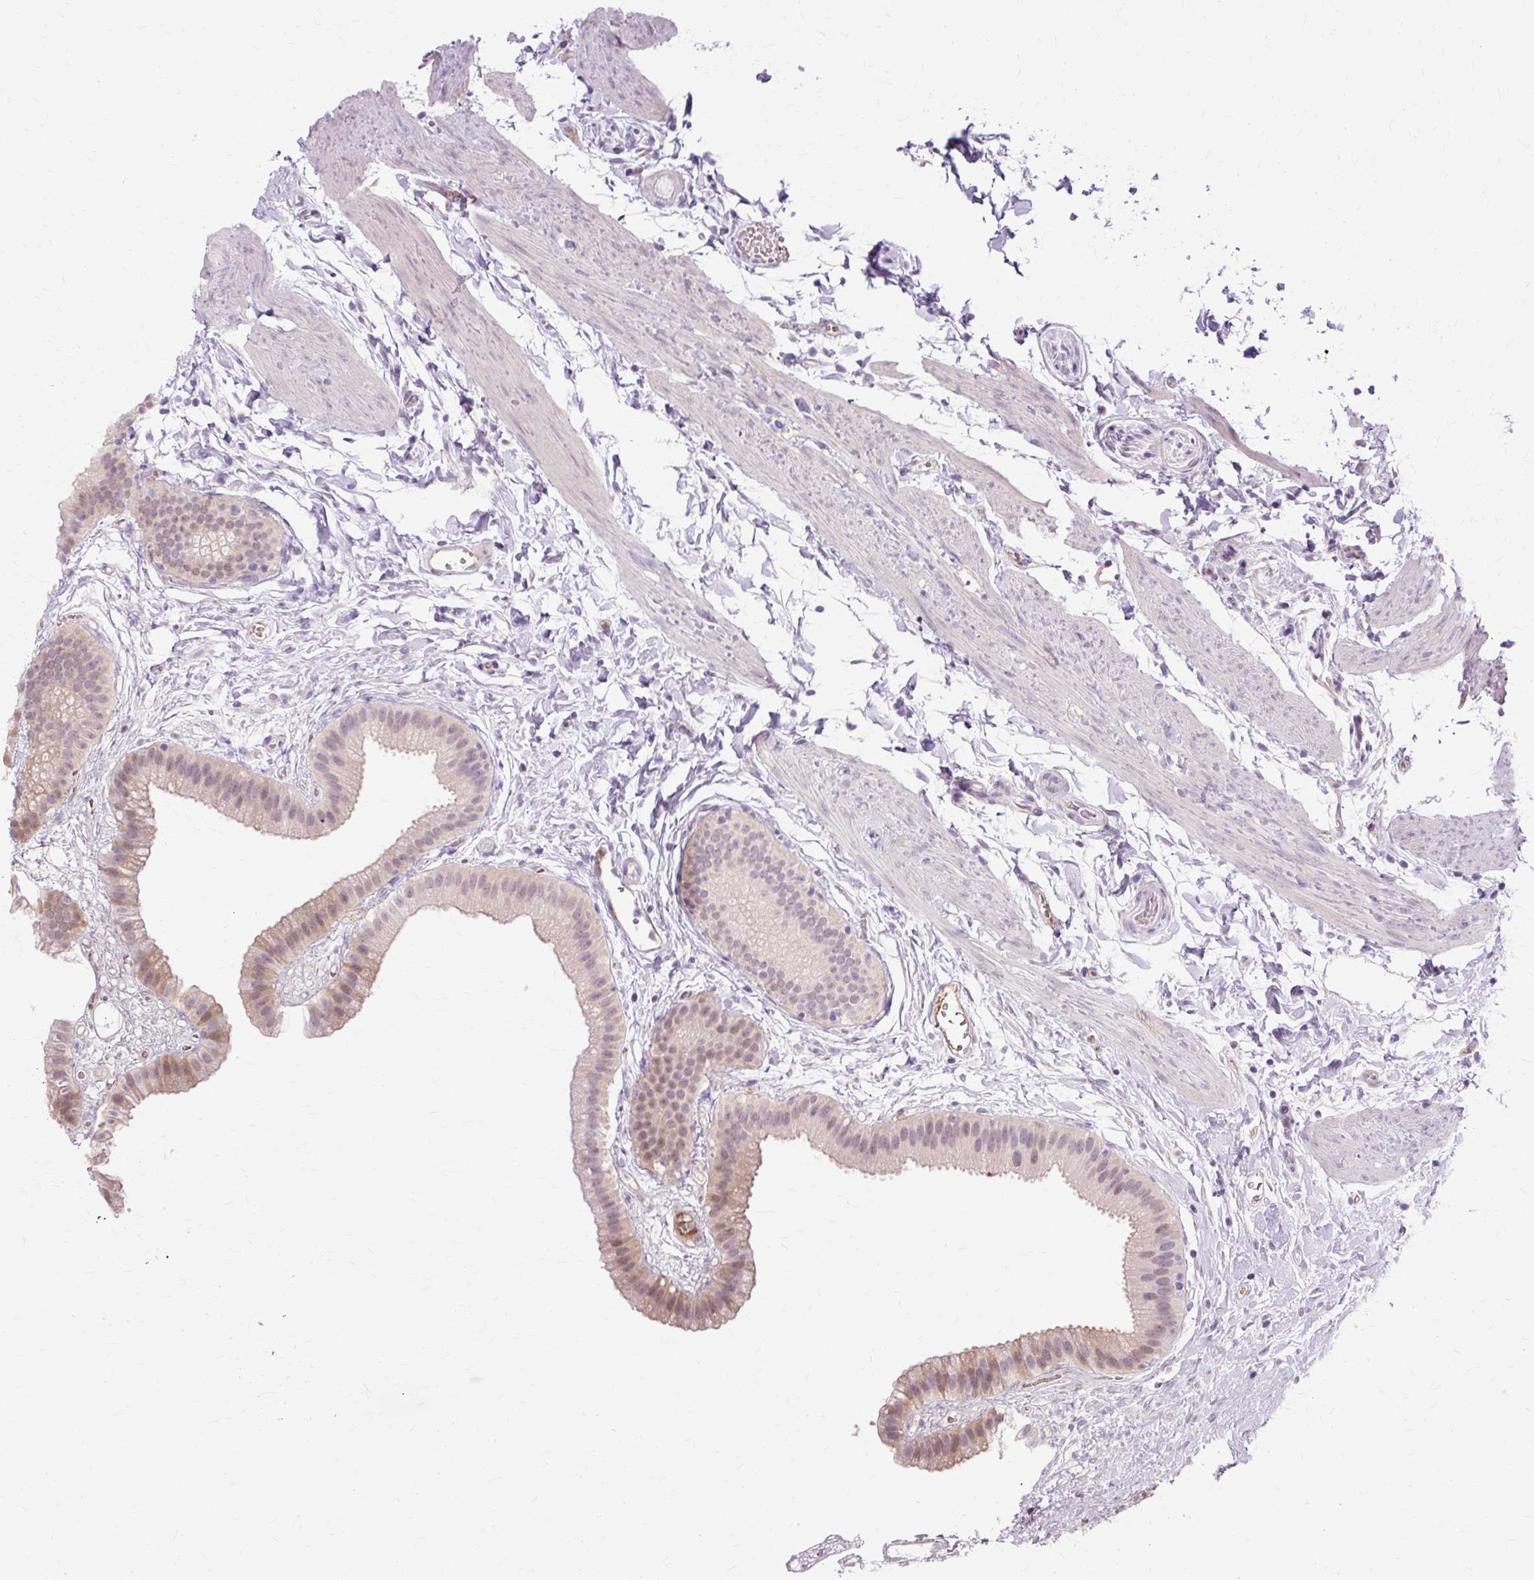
{"staining": {"intensity": "weak", "quantity": "25%-75%", "location": "cytoplasmic/membranous,nuclear"}, "tissue": "gallbladder", "cell_type": "Glandular cells", "image_type": "normal", "snomed": [{"axis": "morphology", "description": "Normal tissue, NOS"}, {"axis": "topography", "description": "Gallbladder"}], "caption": "IHC image of benign gallbladder: gallbladder stained using immunohistochemistry displays low levels of weak protein expression localized specifically in the cytoplasmic/membranous,nuclear of glandular cells, appearing as a cytoplasmic/membranous,nuclear brown color.", "gene": "ZNF35", "patient": {"sex": "female", "age": 63}}